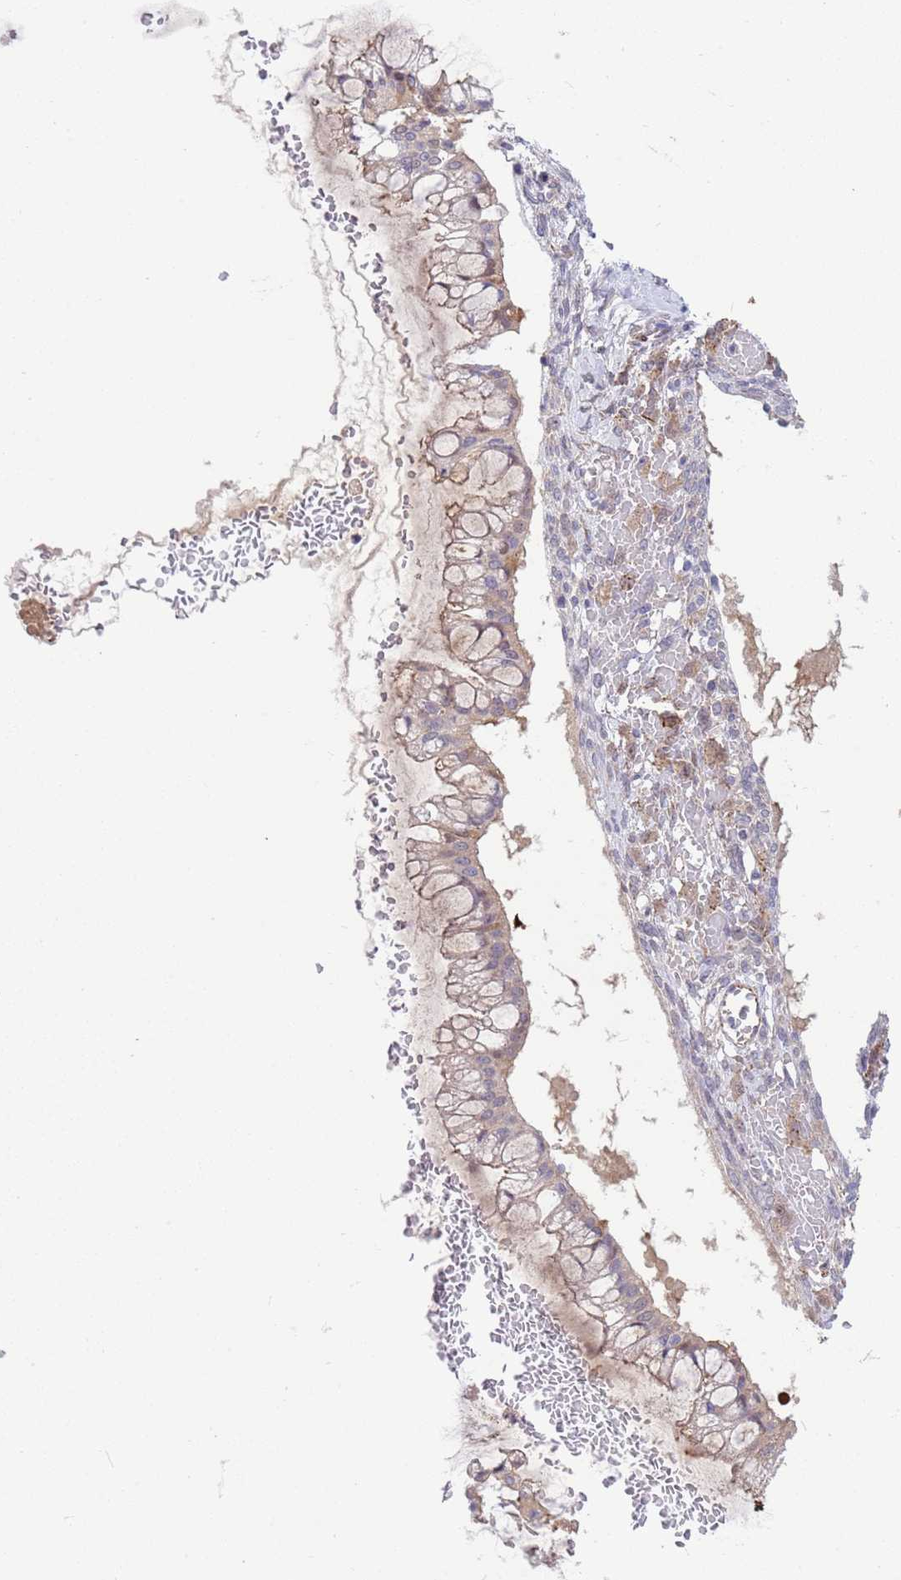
{"staining": {"intensity": "weak", "quantity": "<25%", "location": "cytoplasmic/membranous"}, "tissue": "ovarian cancer", "cell_type": "Tumor cells", "image_type": "cancer", "snomed": [{"axis": "morphology", "description": "Cystadenocarcinoma, mucinous, NOS"}, {"axis": "topography", "description": "Ovary"}], "caption": "This is an immunohistochemistry (IHC) photomicrograph of ovarian cancer (mucinous cystadenocarcinoma). There is no staining in tumor cells.", "gene": "GJA10", "patient": {"sex": "female", "age": 73}}